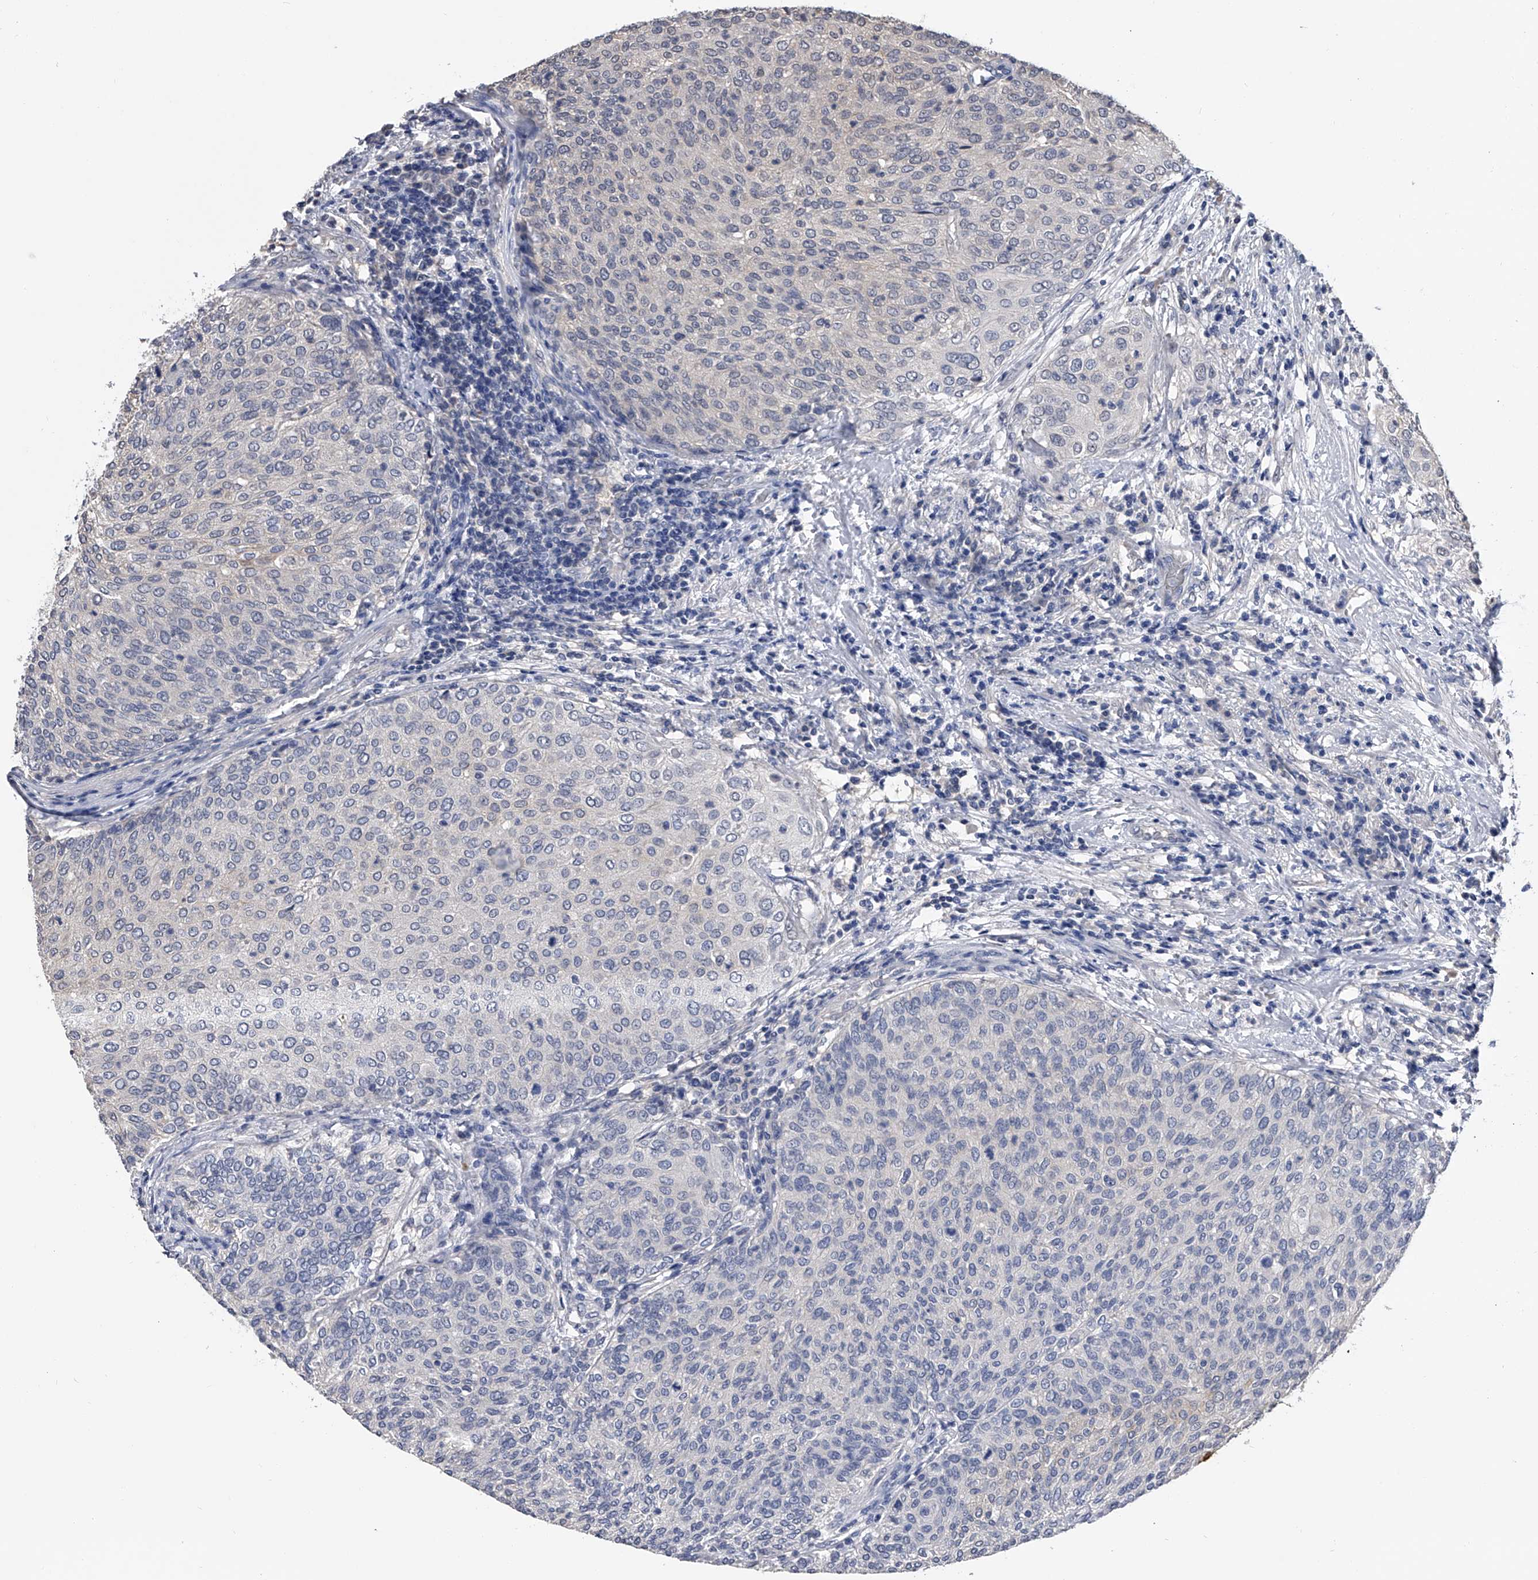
{"staining": {"intensity": "negative", "quantity": "none", "location": "none"}, "tissue": "urothelial cancer", "cell_type": "Tumor cells", "image_type": "cancer", "snomed": [{"axis": "morphology", "description": "Urothelial carcinoma, Low grade"}, {"axis": "topography", "description": "Urinary bladder"}], "caption": "Human urothelial cancer stained for a protein using immunohistochemistry (IHC) demonstrates no positivity in tumor cells.", "gene": "EFCAB7", "patient": {"sex": "female", "age": 79}}